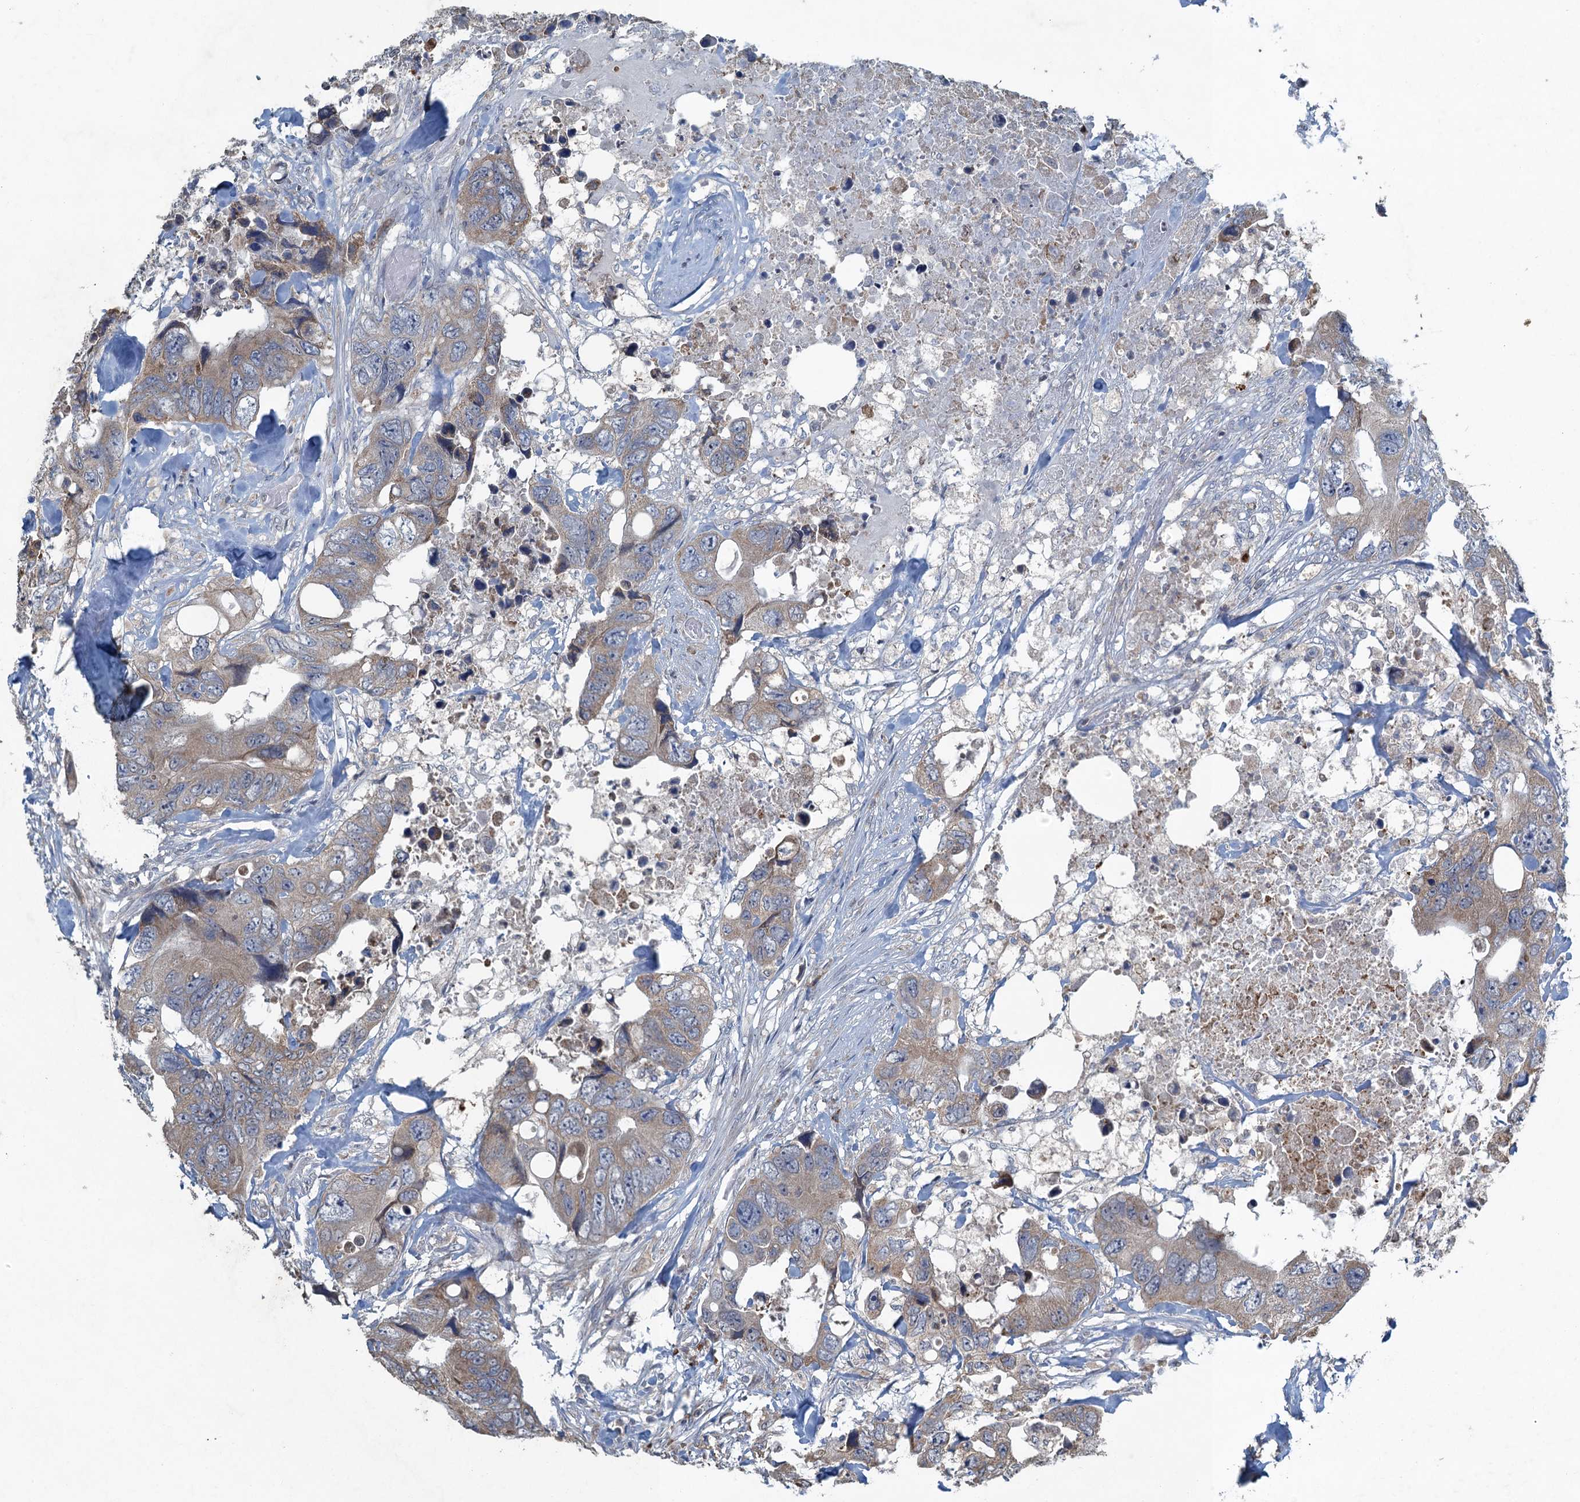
{"staining": {"intensity": "weak", "quantity": "25%-75%", "location": "cytoplasmic/membranous"}, "tissue": "colorectal cancer", "cell_type": "Tumor cells", "image_type": "cancer", "snomed": [{"axis": "morphology", "description": "Adenocarcinoma, NOS"}, {"axis": "topography", "description": "Rectum"}], "caption": "Weak cytoplasmic/membranous staining is seen in about 25%-75% of tumor cells in colorectal adenocarcinoma. Immunohistochemistry (ihc) stains the protein in brown and the nuclei are stained blue.", "gene": "TEX35", "patient": {"sex": "male", "age": 57}}